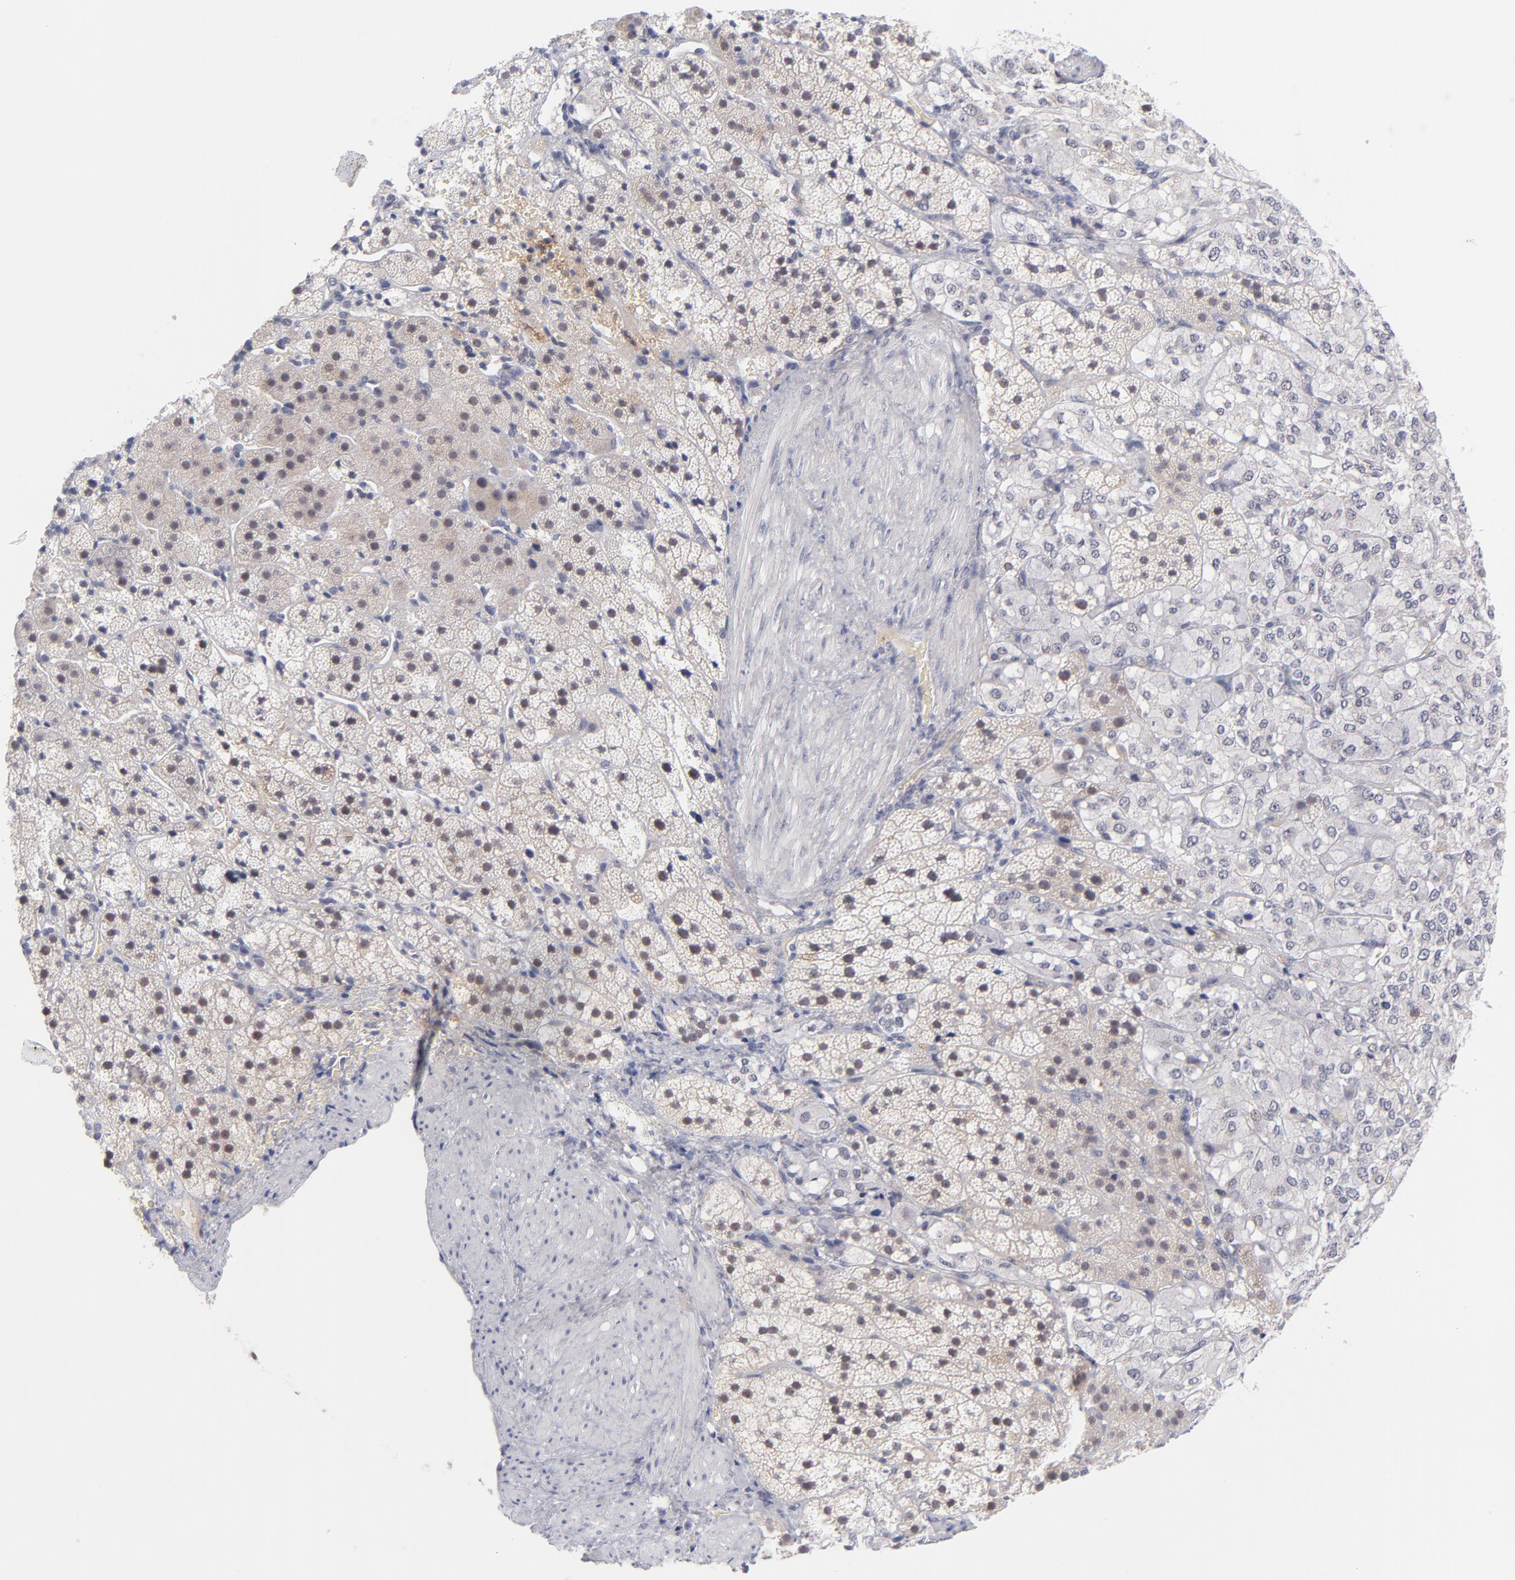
{"staining": {"intensity": "weak", "quantity": "25%-75%", "location": "nuclear"}, "tissue": "adrenal gland", "cell_type": "Glandular cells", "image_type": "normal", "snomed": [{"axis": "morphology", "description": "Normal tissue, NOS"}, {"axis": "topography", "description": "Adrenal gland"}], "caption": "Weak nuclear protein staining is present in approximately 25%-75% of glandular cells in adrenal gland.", "gene": "WSB1", "patient": {"sex": "female", "age": 44}}